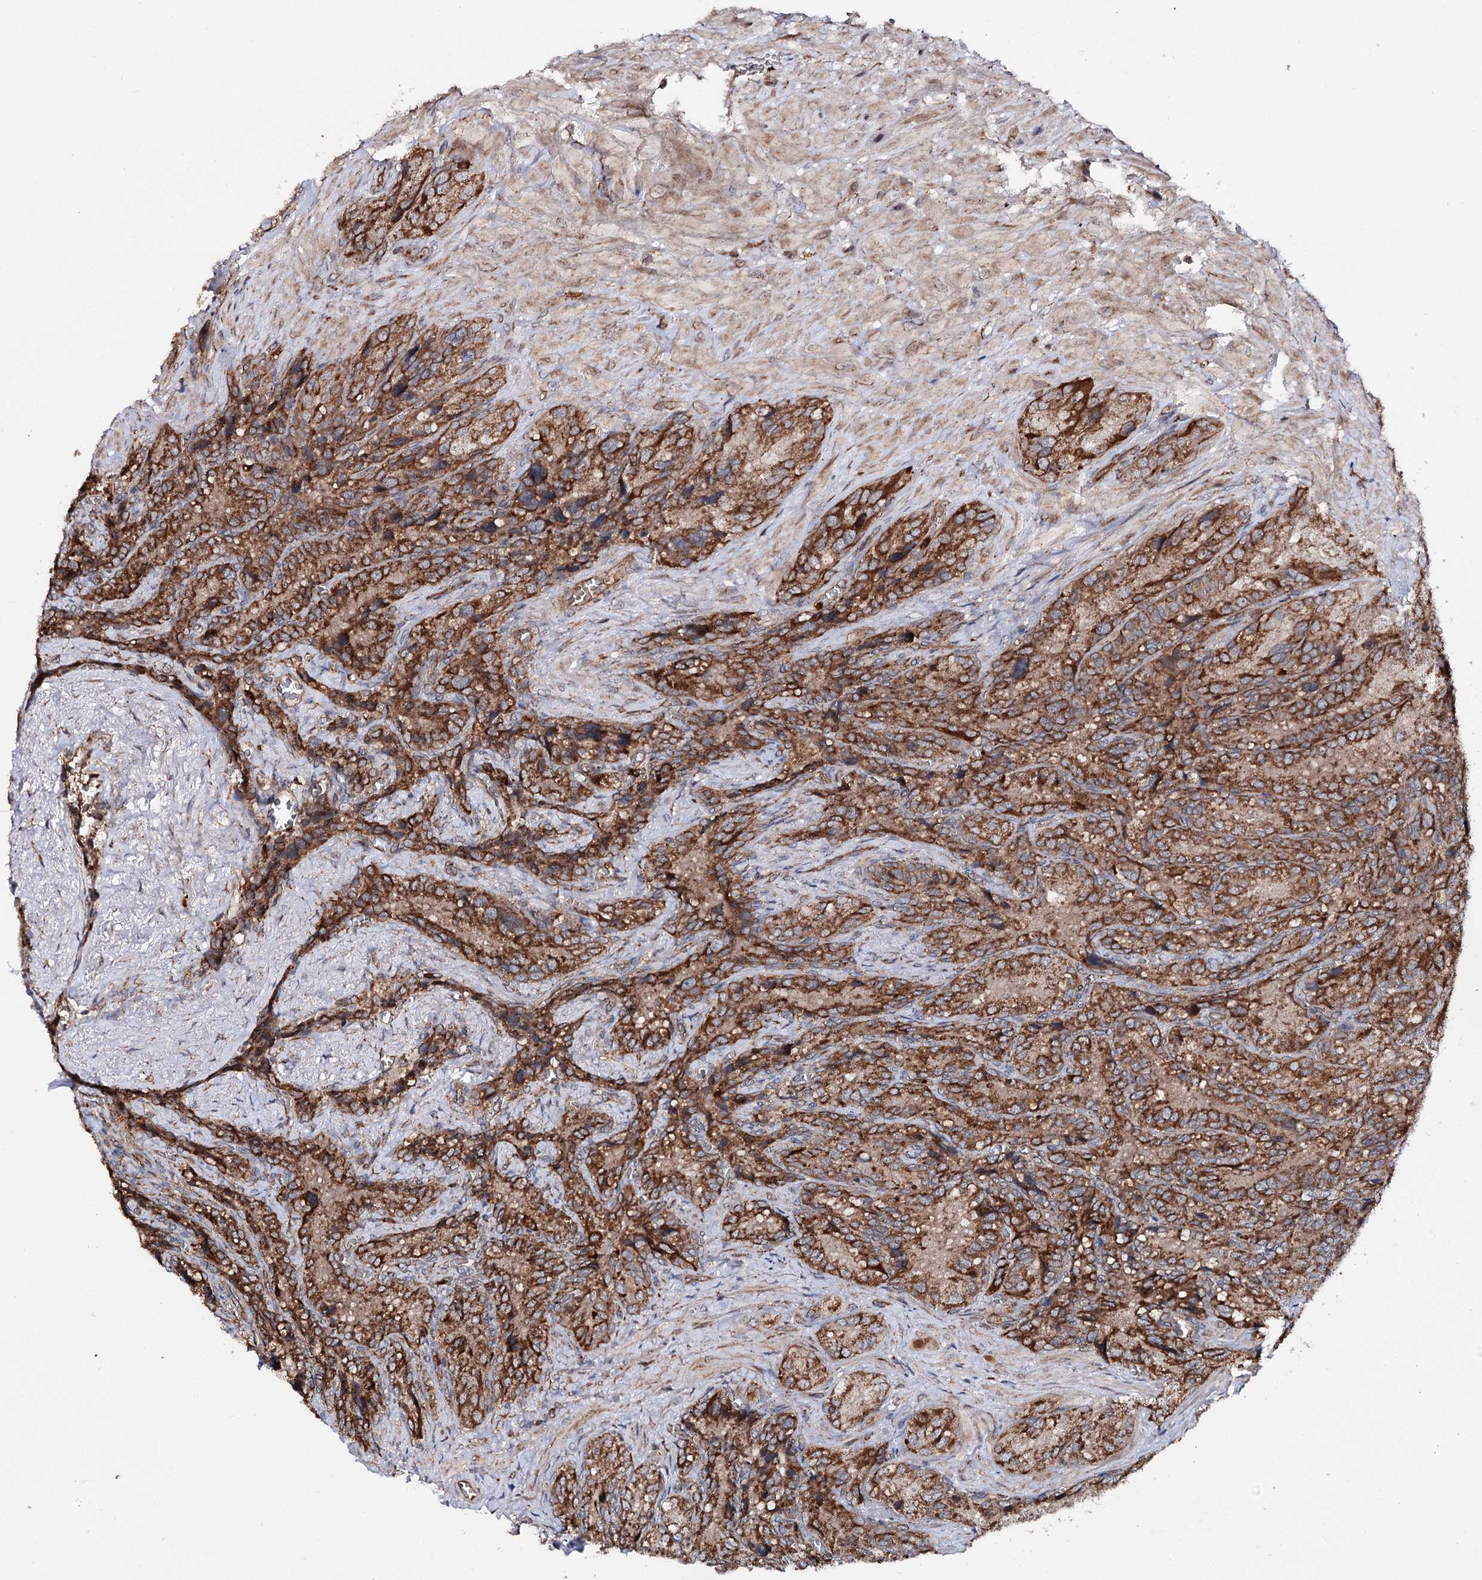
{"staining": {"intensity": "strong", "quantity": ">75%", "location": "cytoplasmic/membranous"}, "tissue": "seminal vesicle", "cell_type": "Glandular cells", "image_type": "normal", "snomed": [{"axis": "morphology", "description": "Normal tissue, NOS"}, {"axis": "topography", "description": "Seminal veicle"}], "caption": "Brown immunohistochemical staining in benign seminal vesicle shows strong cytoplasmic/membranous positivity in approximately >75% of glandular cells. Using DAB (3,3'-diaminobenzidine) (brown) and hematoxylin (blue) stains, captured at high magnification using brightfield microscopy.", "gene": "FGFR1OP2", "patient": {"sex": "male", "age": 62}}